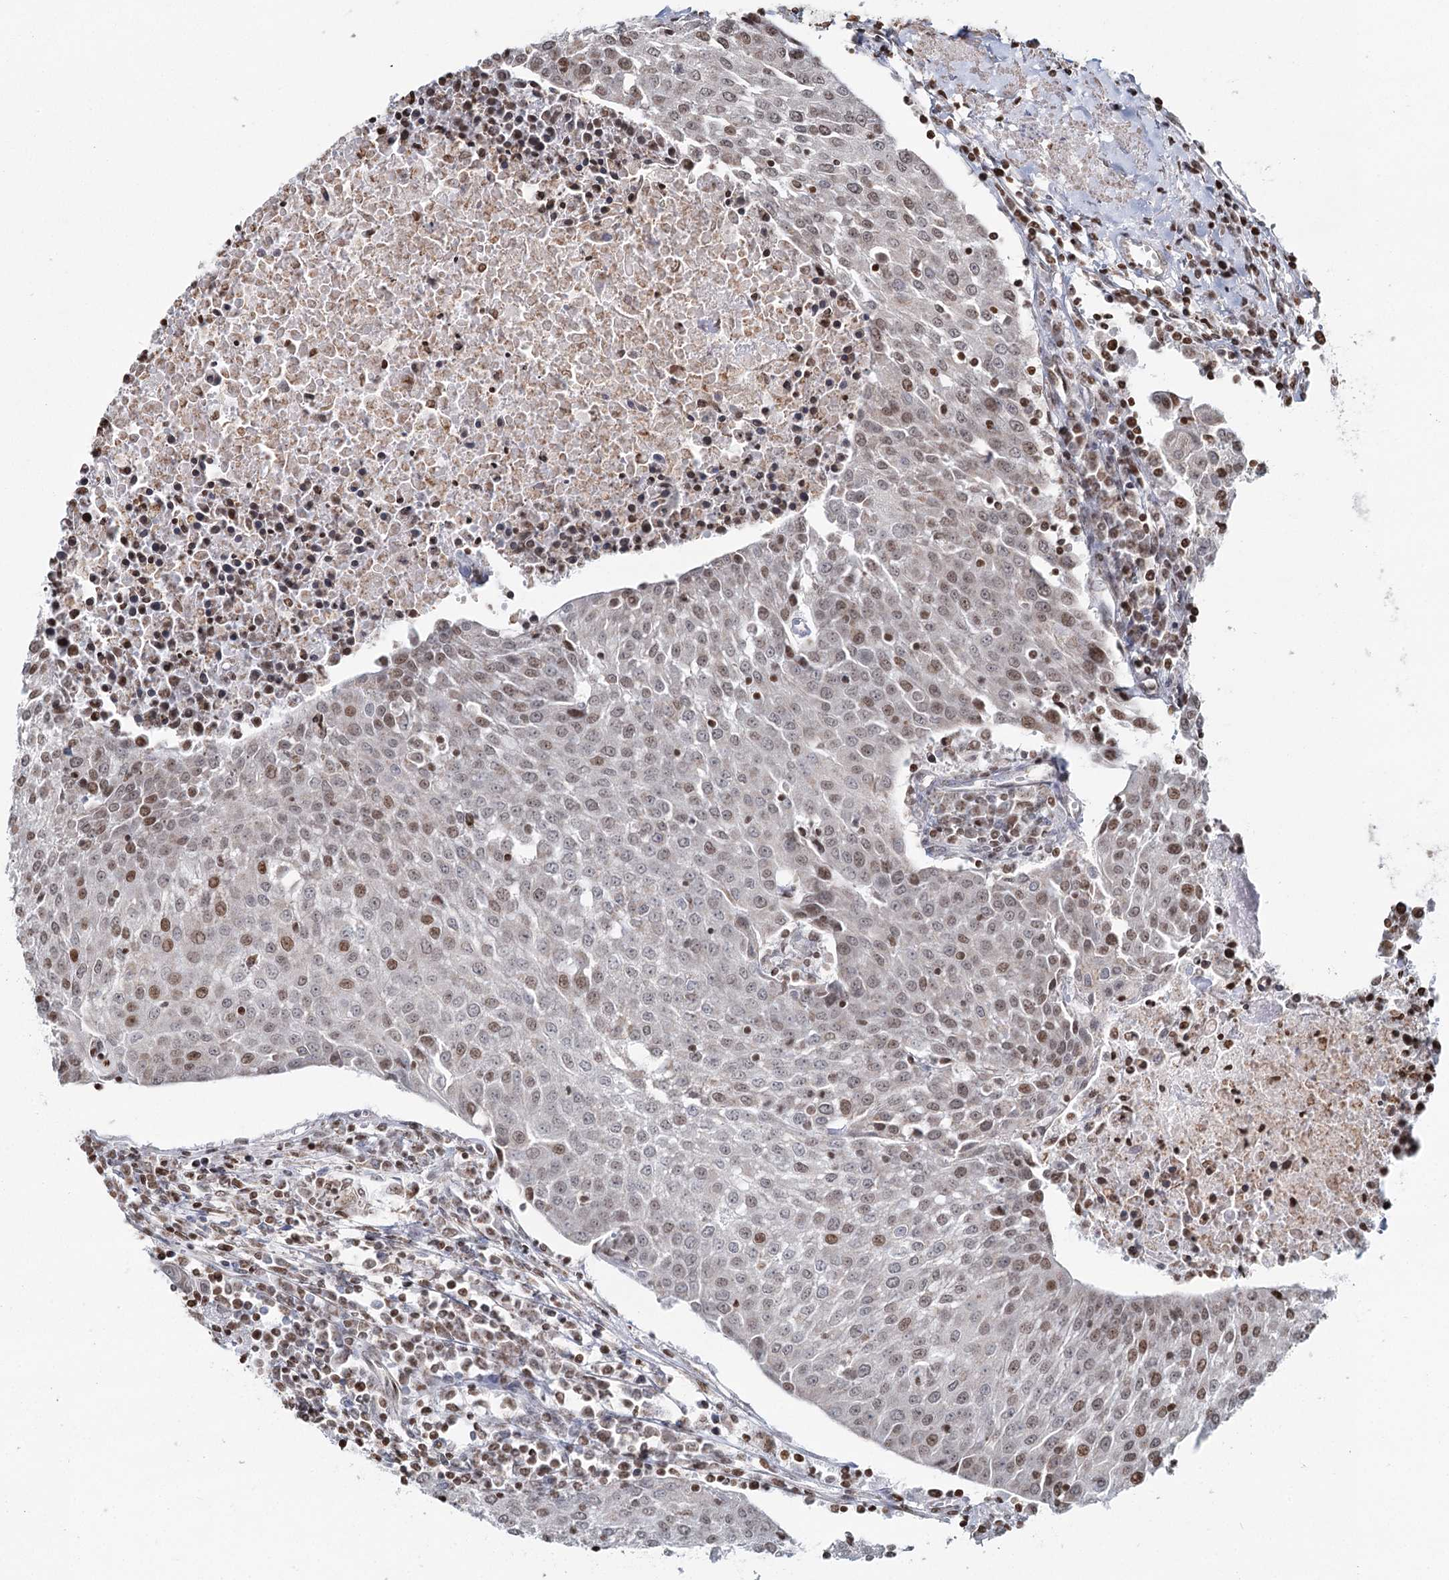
{"staining": {"intensity": "moderate", "quantity": "25%-75%", "location": "nuclear"}, "tissue": "urothelial cancer", "cell_type": "Tumor cells", "image_type": "cancer", "snomed": [{"axis": "morphology", "description": "Urothelial carcinoma, High grade"}, {"axis": "topography", "description": "Urinary bladder"}], "caption": "DAB immunohistochemical staining of human urothelial cancer reveals moderate nuclear protein staining in about 25%-75% of tumor cells.", "gene": "PDHX", "patient": {"sex": "female", "age": 85}}